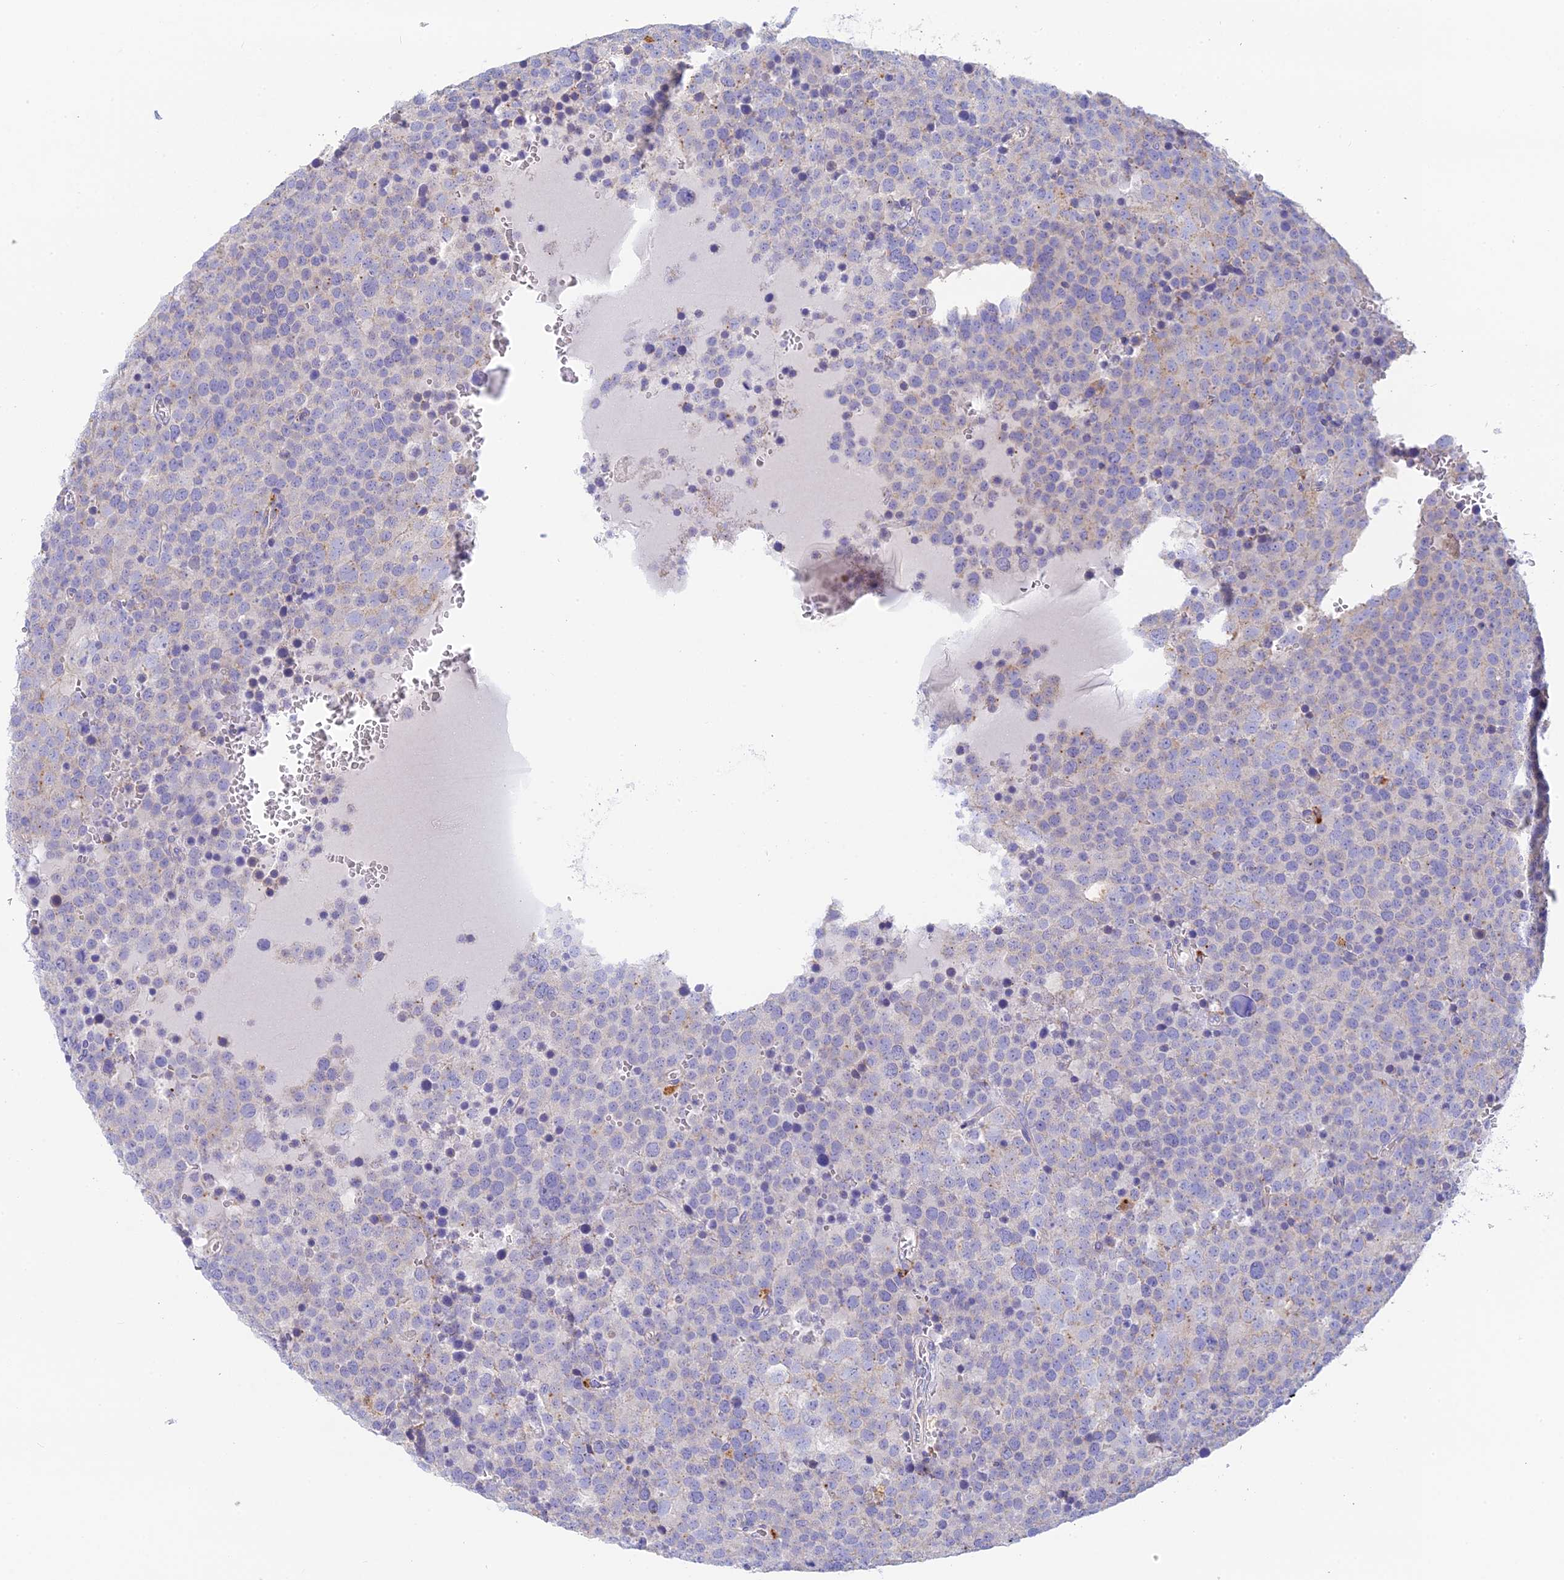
{"staining": {"intensity": "negative", "quantity": "none", "location": "none"}, "tissue": "testis cancer", "cell_type": "Tumor cells", "image_type": "cancer", "snomed": [{"axis": "morphology", "description": "Seminoma, NOS"}, {"axis": "topography", "description": "Testis"}], "caption": "This micrograph is of seminoma (testis) stained with immunohistochemistry (IHC) to label a protein in brown with the nuclei are counter-stained blue. There is no expression in tumor cells.", "gene": "WDR6", "patient": {"sex": "male", "age": 71}}